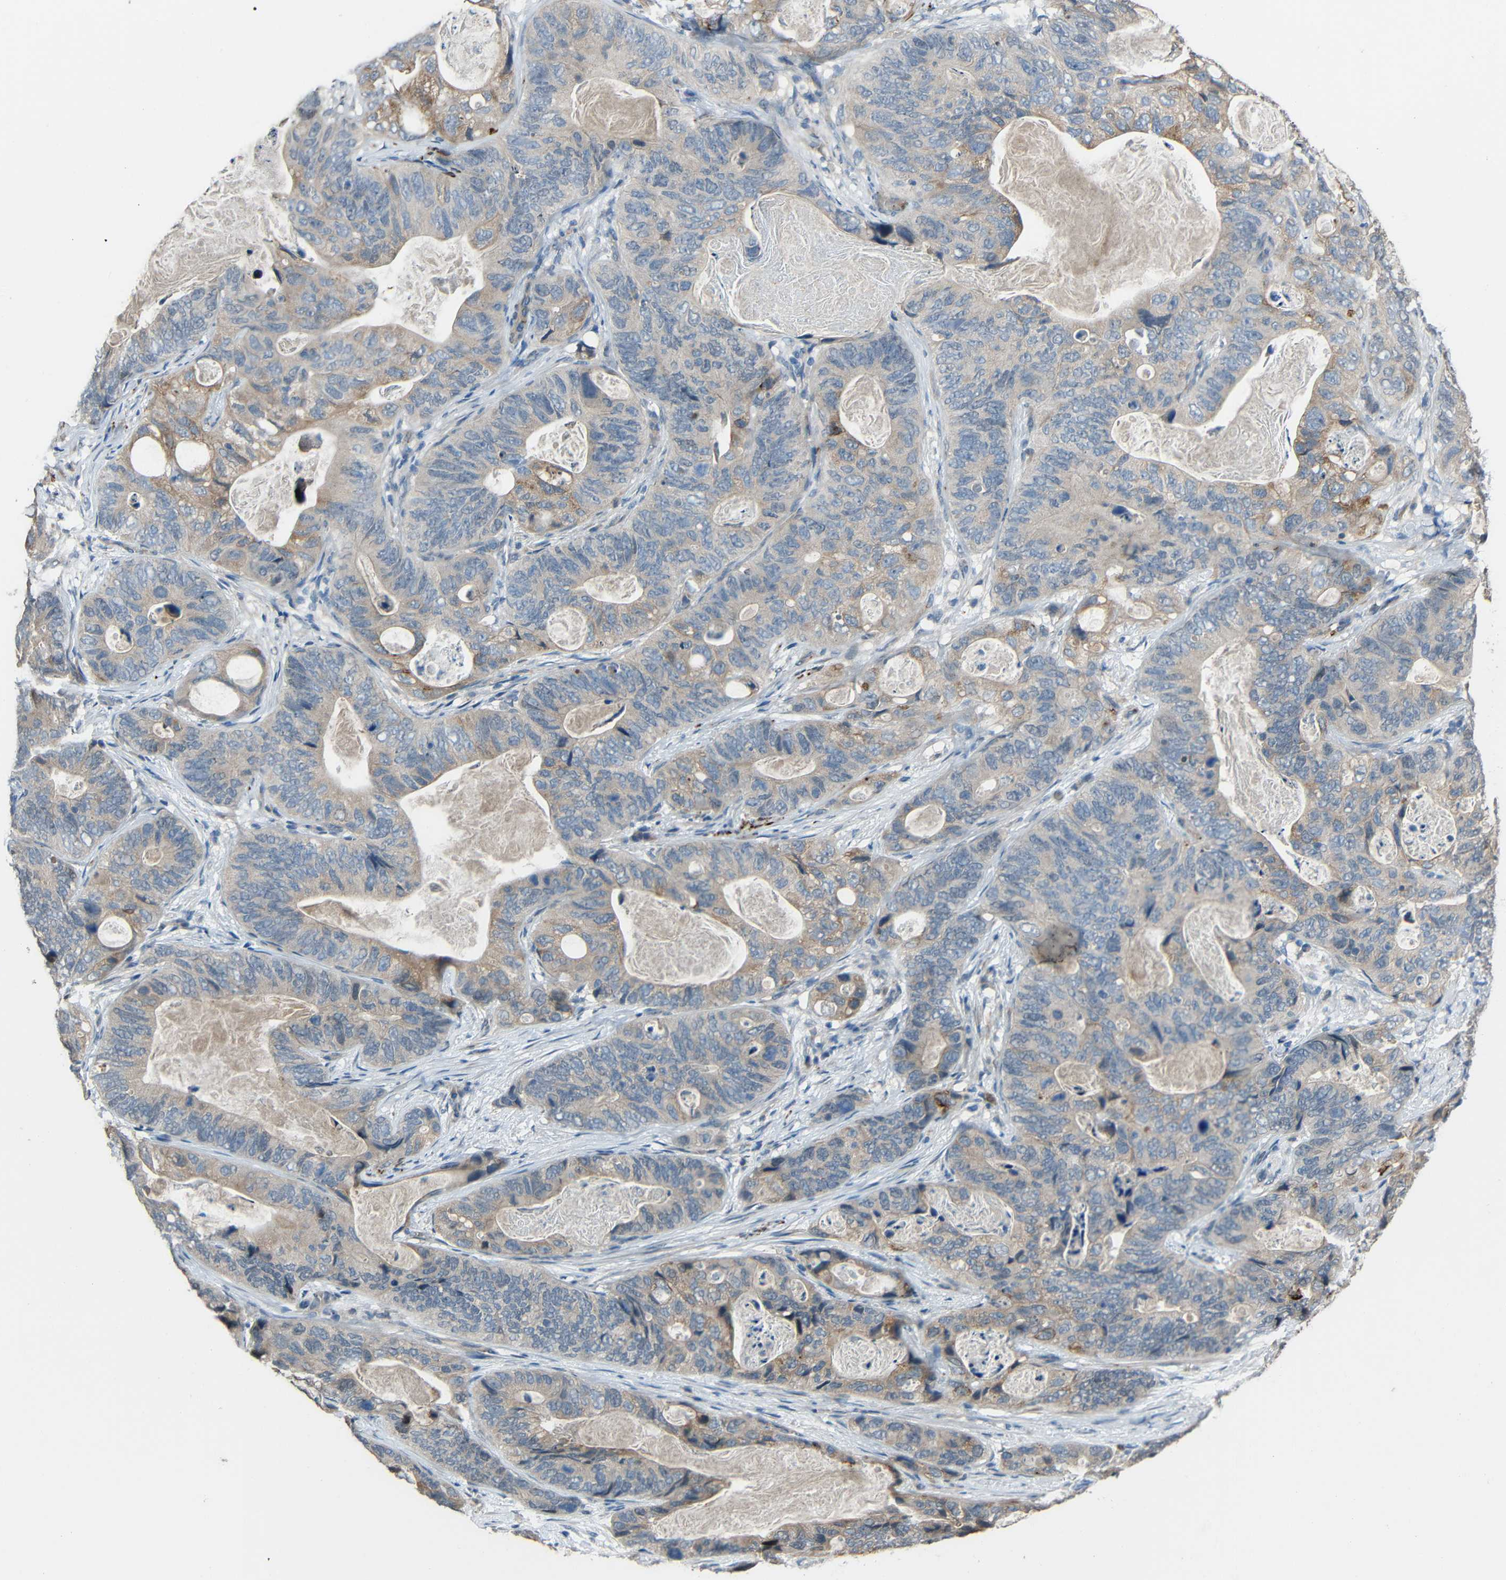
{"staining": {"intensity": "weak", "quantity": "<25%", "location": "cytoplasmic/membranous"}, "tissue": "stomach cancer", "cell_type": "Tumor cells", "image_type": "cancer", "snomed": [{"axis": "morphology", "description": "Adenocarcinoma, NOS"}, {"axis": "topography", "description": "Stomach"}], "caption": "IHC image of neoplastic tissue: human stomach adenocarcinoma stained with DAB demonstrates no significant protein positivity in tumor cells.", "gene": "STBD1", "patient": {"sex": "female", "age": 89}}